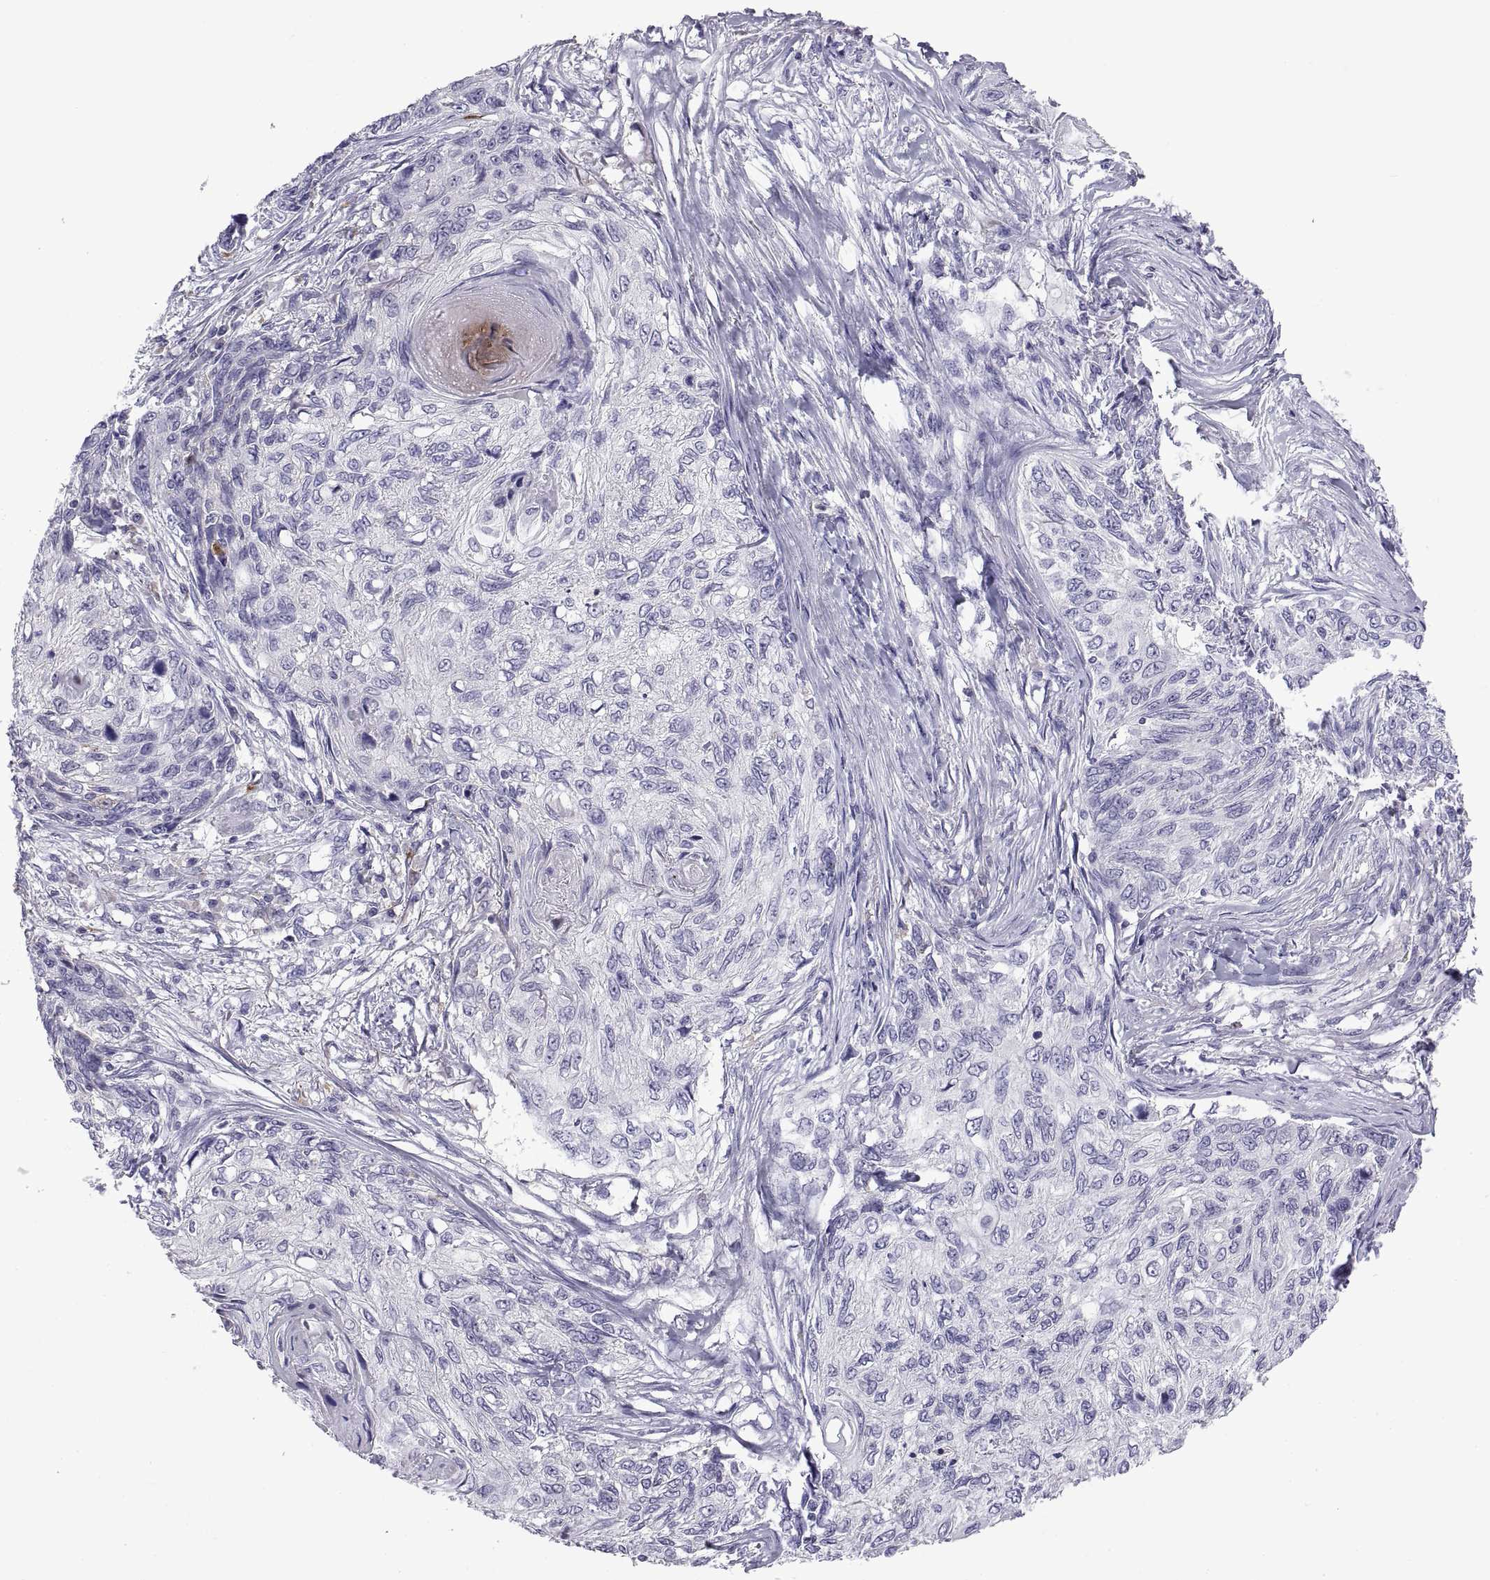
{"staining": {"intensity": "negative", "quantity": "none", "location": "none"}, "tissue": "skin cancer", "cell_type": "Tumor cells", "image_type": "cancer", "snomed": [{"axis": "morphology", "description": "Squamous cell carcinoma, NOS"}, {"axis": "topography", "description": "Skin"}], "caption": "Skin cancer stained for a protein using immunohistochemistry (IHC) exhibits no expression tumor cells.", "gene": "RGS19", "patient": {"sex": "male", "age": 92}}